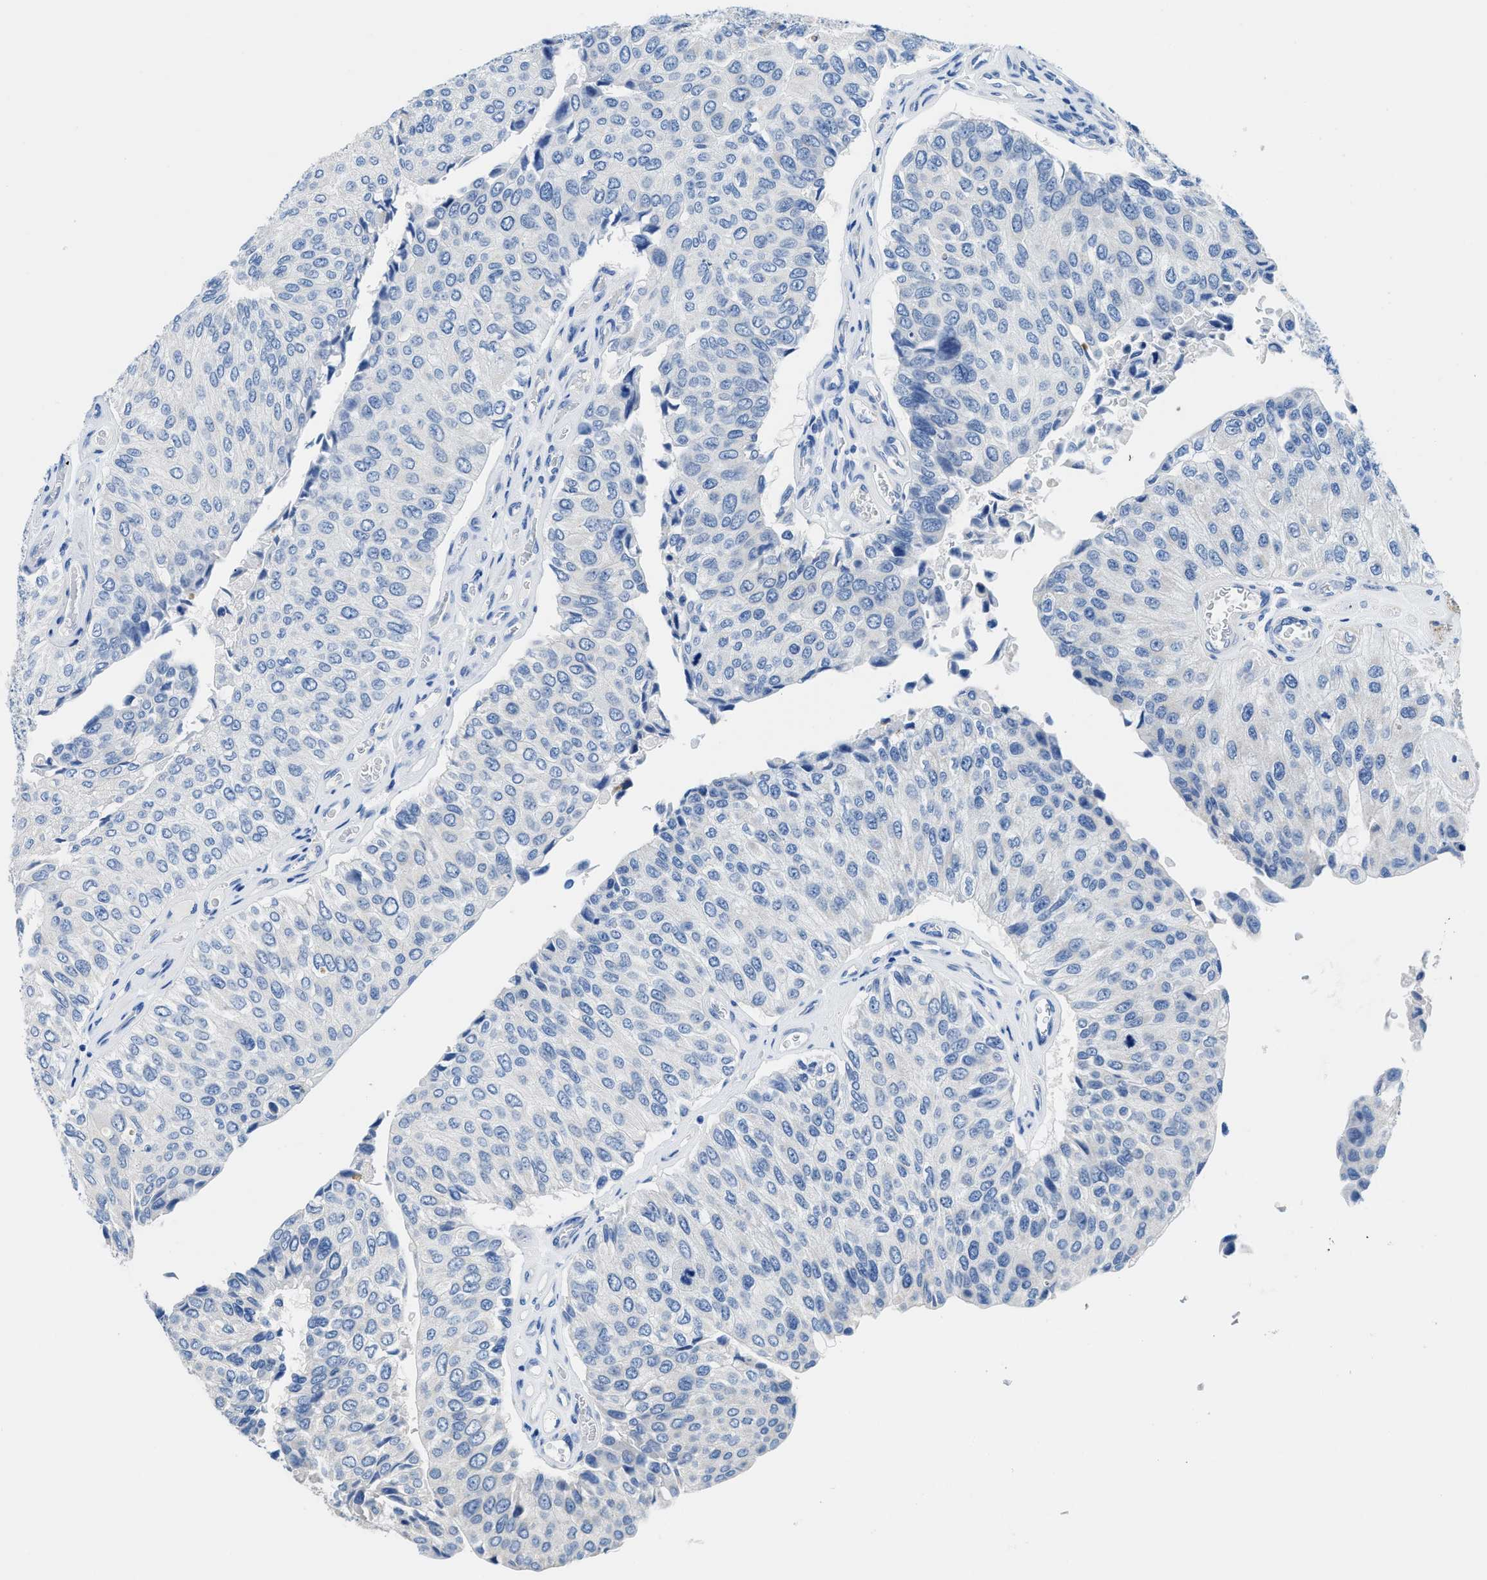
{"staining": {"intensity": "negative", "quantity": "none", "location": "none"}, "tissue": "urothelial cancer", "cell_type": "Tumor cells", "image_type": "cancer", "snomed": [{"axis": "morphology", "description": "Urothelial carcinoma, High grade"}, {"axis": "topography", "description": "Kidney"}, {"axis": "topography", "description": "Urinary bladder"}], "caption": "Immunohistochemistry of urothelial cancer reveals no positivity in tumor cells.", "gene": "NEB", "patient": {"sex": "male", "age": 77}}